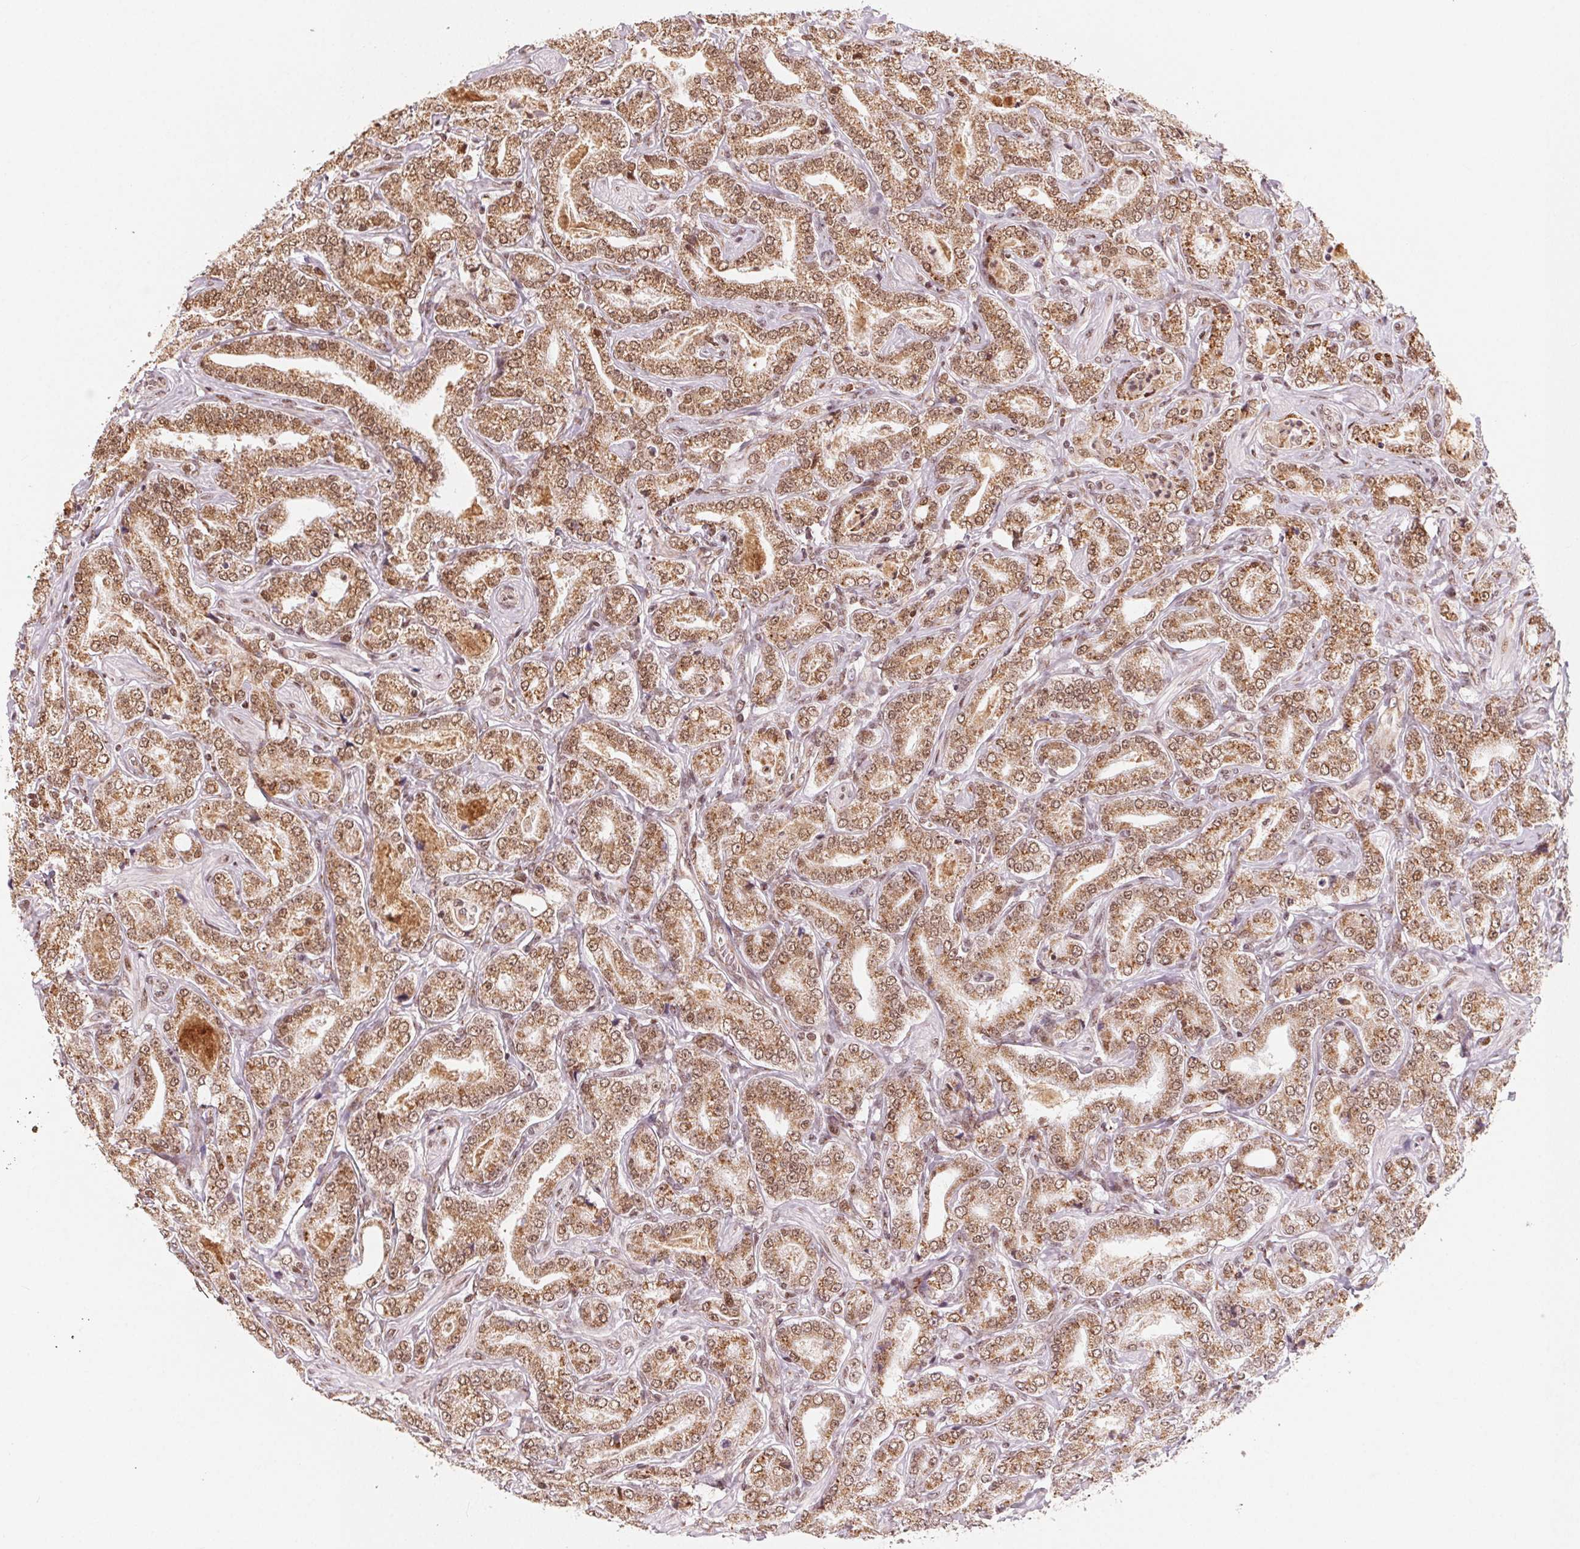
{"staining": {"intensity": "moderate", "quantity": ">75%", "location": "cytoplasmic/membranous,nuclear"}, "tissue": "prostate cancer", "cell_type": "Tumor cells", "image_type": "cancer", "snomed": [{"axis": "morphology", "description": "Adenocarcinoma, NOS"}, {"axis": "topography", "description": "Prostate"}], "caption": "Immunohistochemical staining of human prostate cancer exhibits moderate cytoplasmic/membranous and nuclear protein staining in about >75% of tumor cells.", "gene": "TOPORS", "patient": {"sex": "male", "age": 64}}